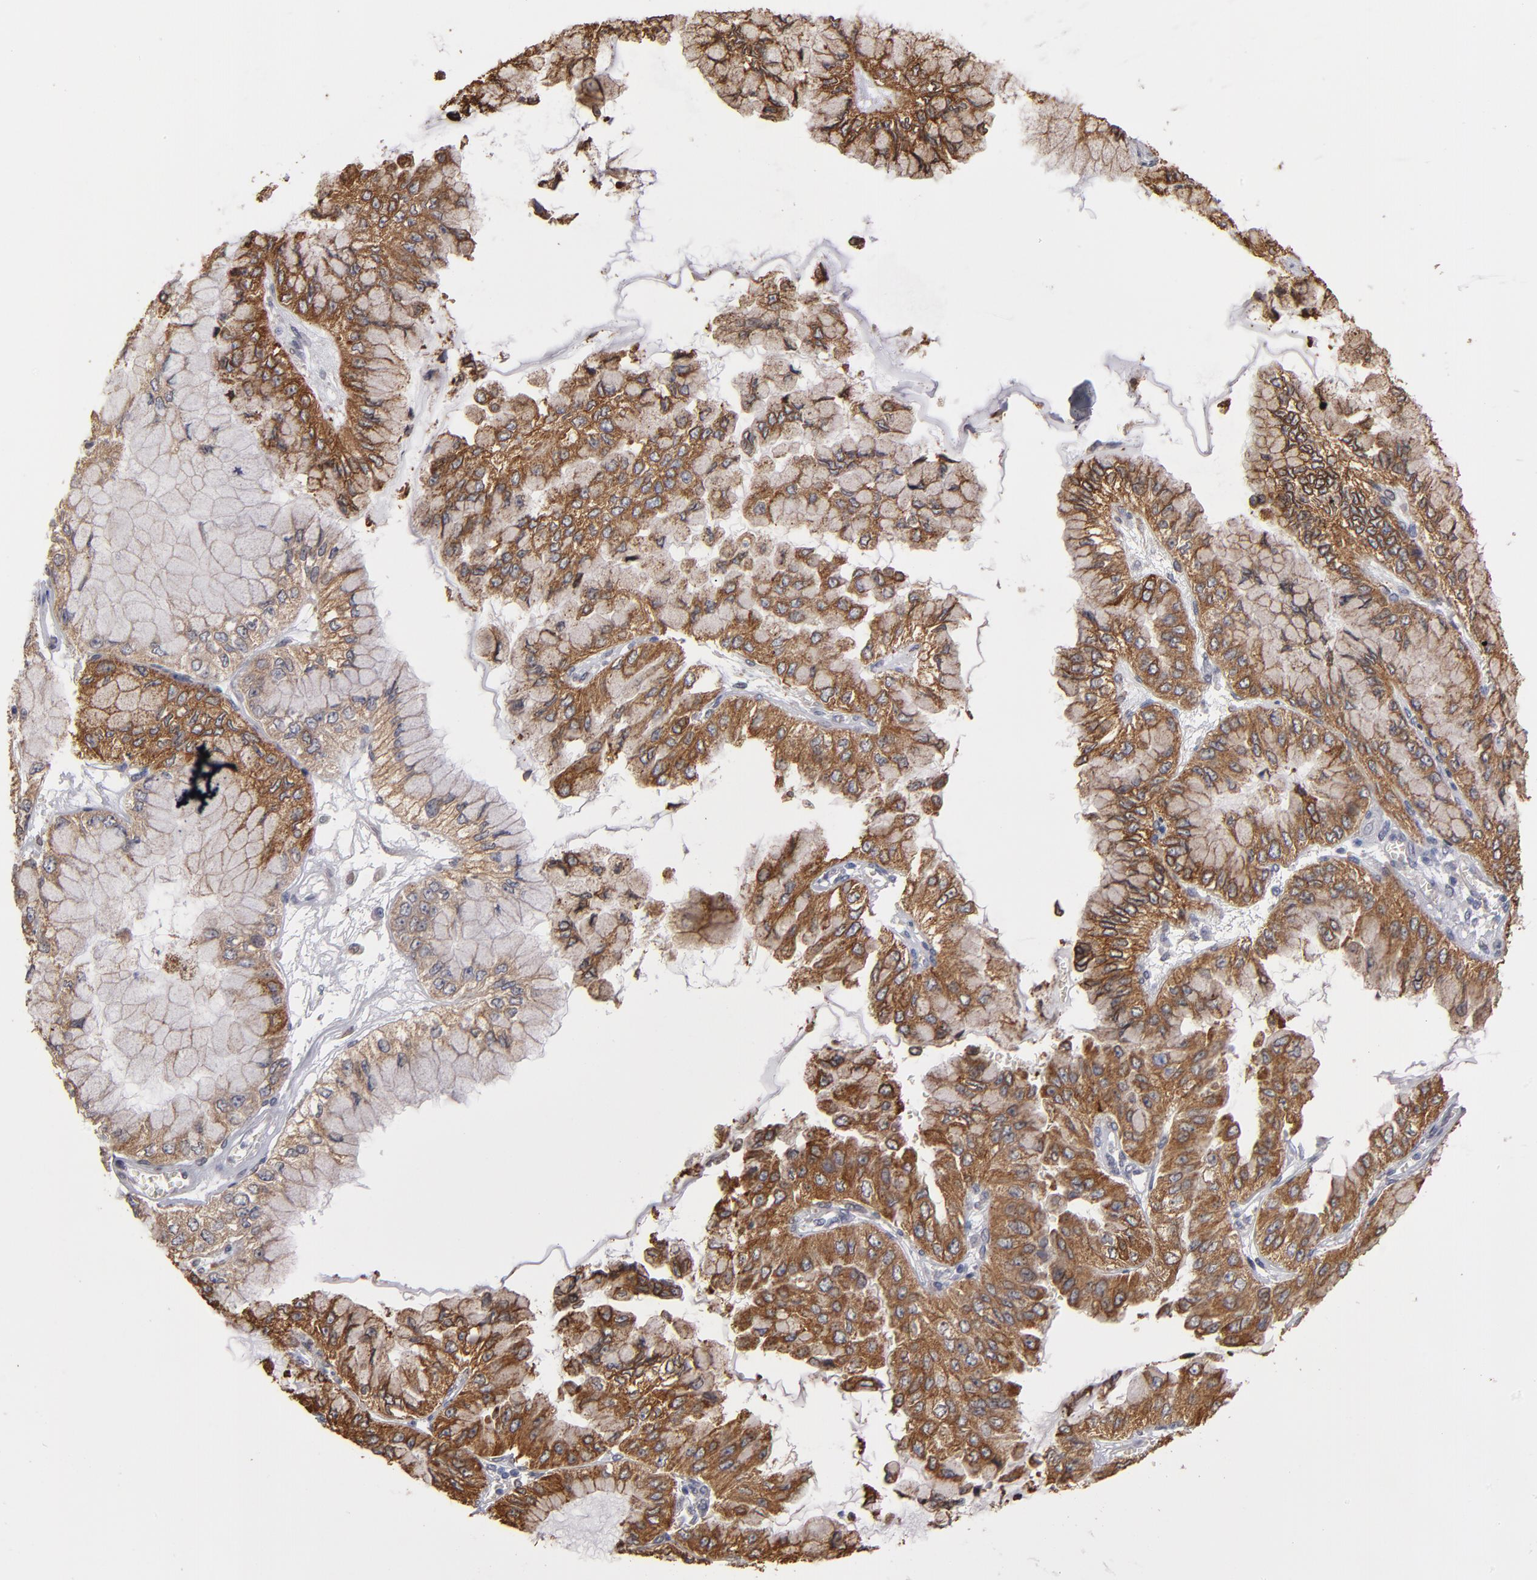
{"staining": {"intensity": "moderate", "quantity": ">75%", "location": "cytoplasmic/membranous"}, "tissue": "liver cancer", "cell_type": "Tumor cells", "image_type": "cancer", "snomed": [{"axis": "morphology", "description": "Cholangiocarcinoma"}, {"axis": "topography", "description": "Liver"}], "caption": "Moderate cytoplasmic/membranous staining for a protein is present in approximately >75% of tumor cells of liver cancer (cholangiocarcinoma) using IHC.", "gene": "PGRMC1", "patient": {"sex": "female", "age": 79}}